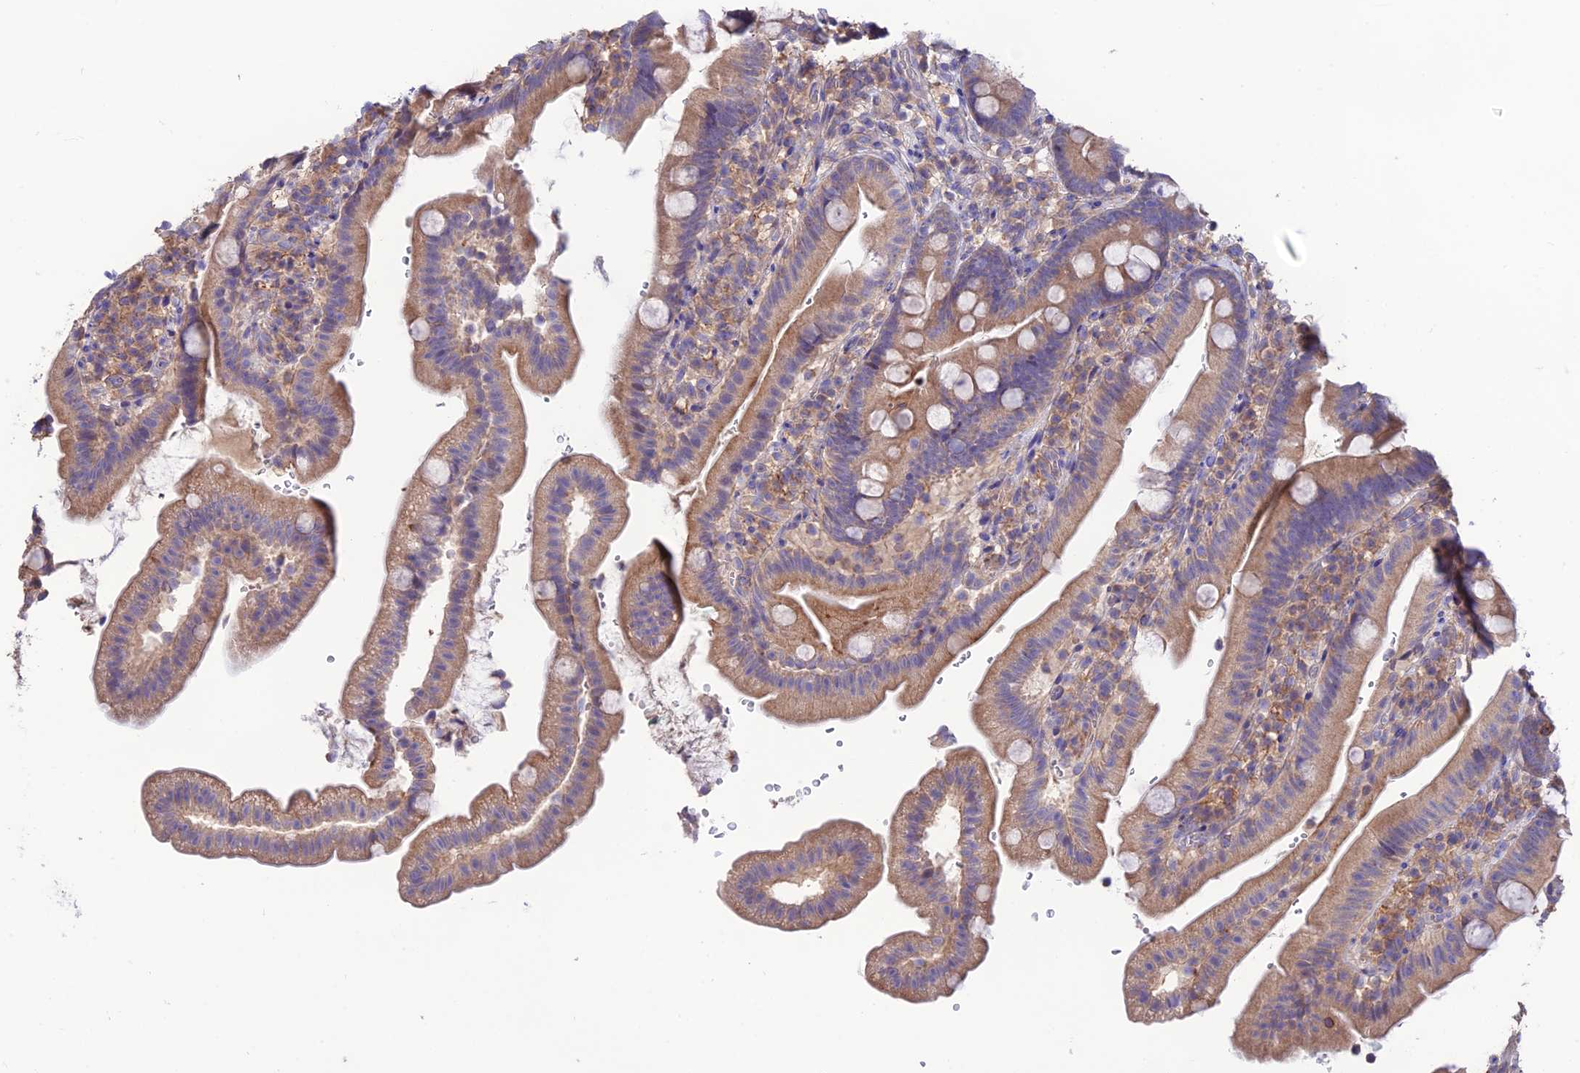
{"staining": {"intensity": "moderate", "quantity": ">75%", "location": "cytoplasmic/membranous"}, "tissue": "duodenum", "cell_type": "Glandular cells", "image_type": "normal", "snomed": [{"axis": "morphology", "description": "Normal tissue, NOS"}, {"axis": "topography", "description": "Duodenum"}], "caption": "Glandular cells show medium levels of moderate cytoplasmic/membranous staining in approximately >75% of cells in normal human duodenum. (Stains: DAB in brown, nuclei in blue, Microscopy: brightfield microscopy at high magnification).", "gene": "BRME1", "patient": {"sex": "female", "age": 67}}